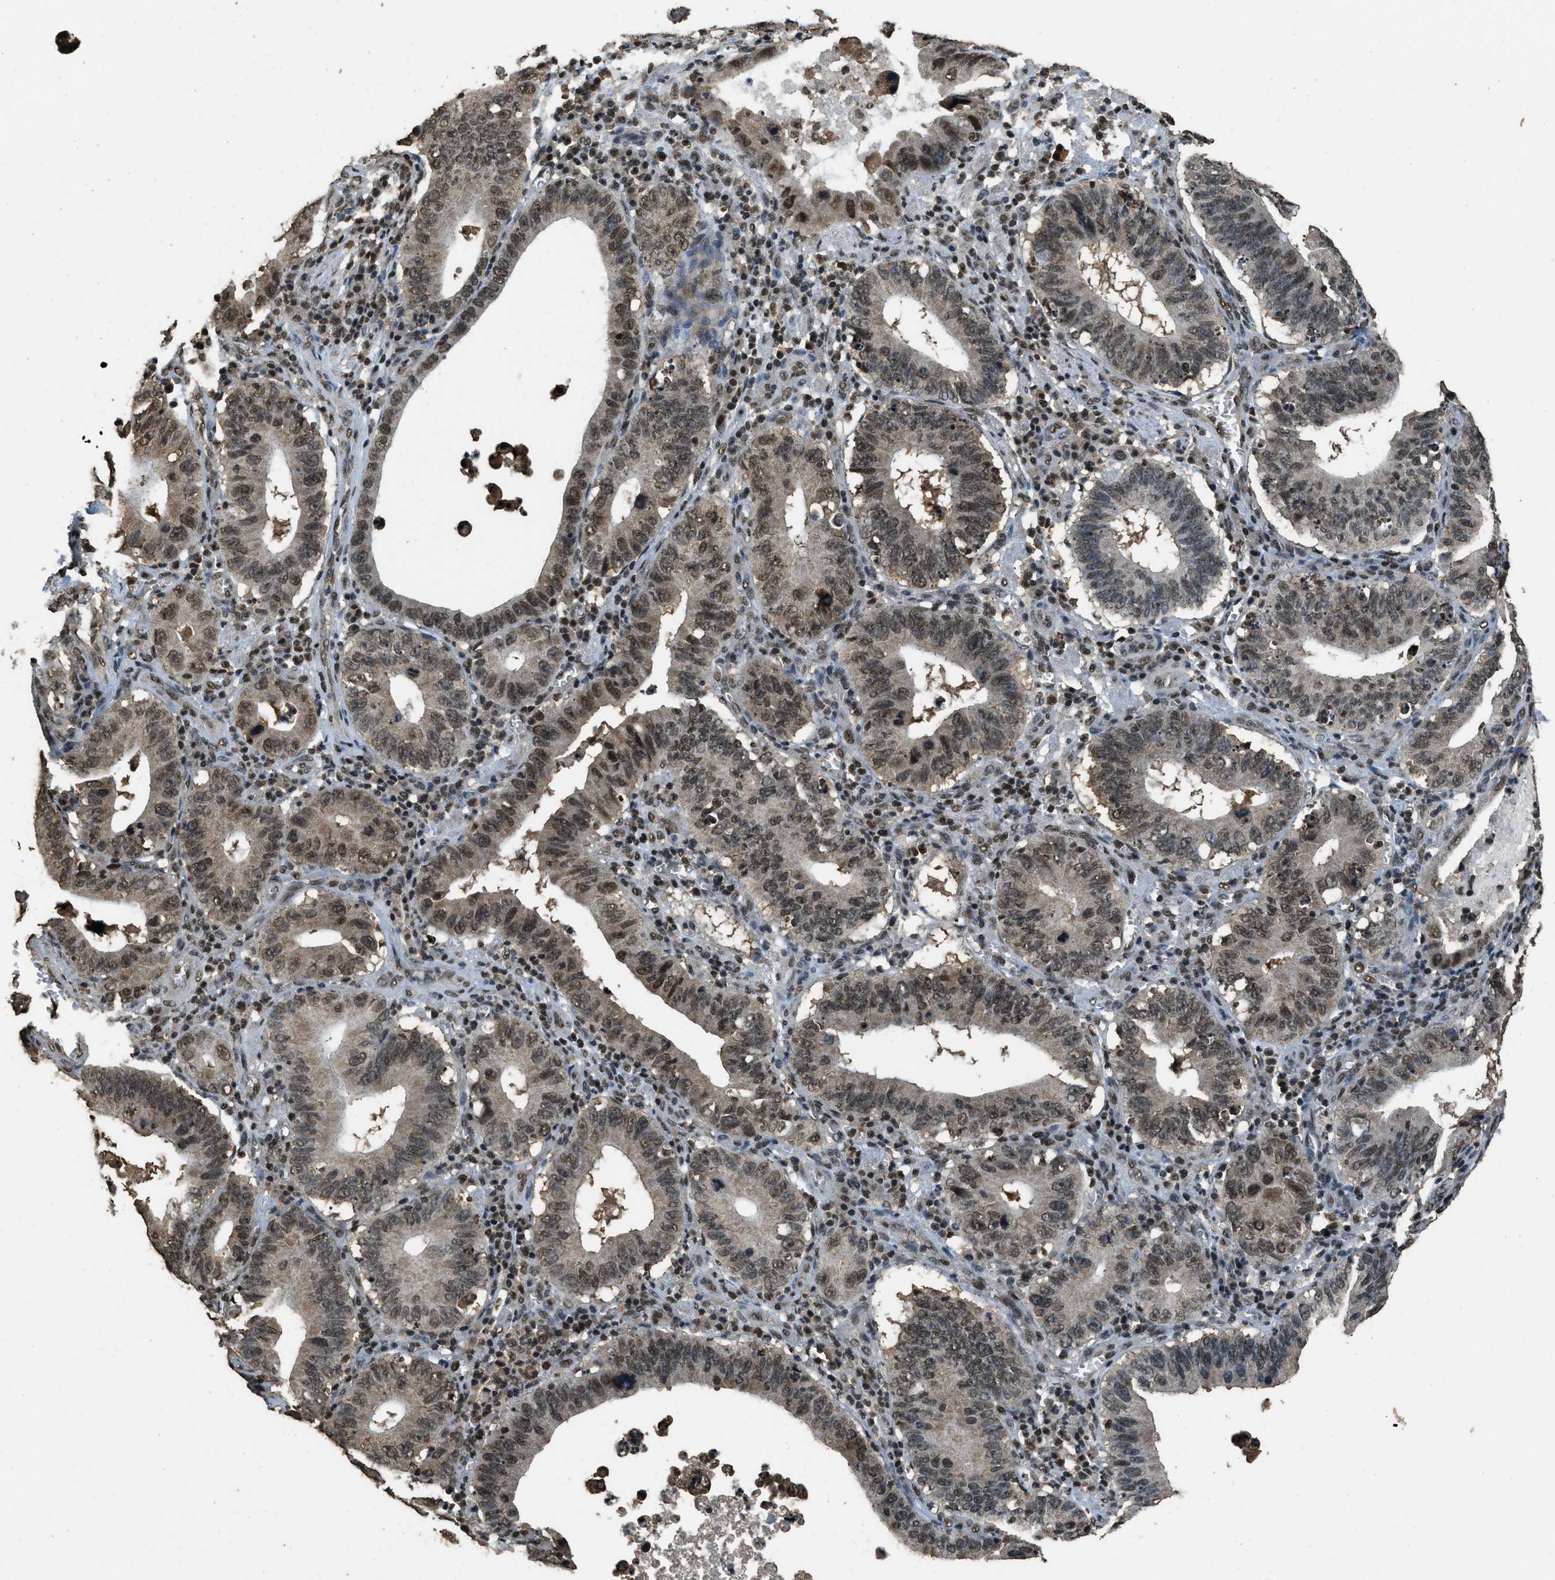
{"staining": {"intensity": "moderate", "quantity": ">75%", "location": "nuclear"}, "tissue": "stomach cancer", "cell_type": "Tumor cells", "image_type": "cancer", "snomed": [{"axis": "morphology", "description": "Adenocarcinoma, NOS"}, {"axis": "topography", "description": "Stomach"}, {"axis": "topography", "description": "Gastric cardia"}], "caption": "Stomach adenocarcinoma was stained to show a protein in brown. There is medium levels of moderate nuclear expression in about >75% of tumor cells.", "gene": "MYB", "patient": {"sex": "male", "age": 59}}